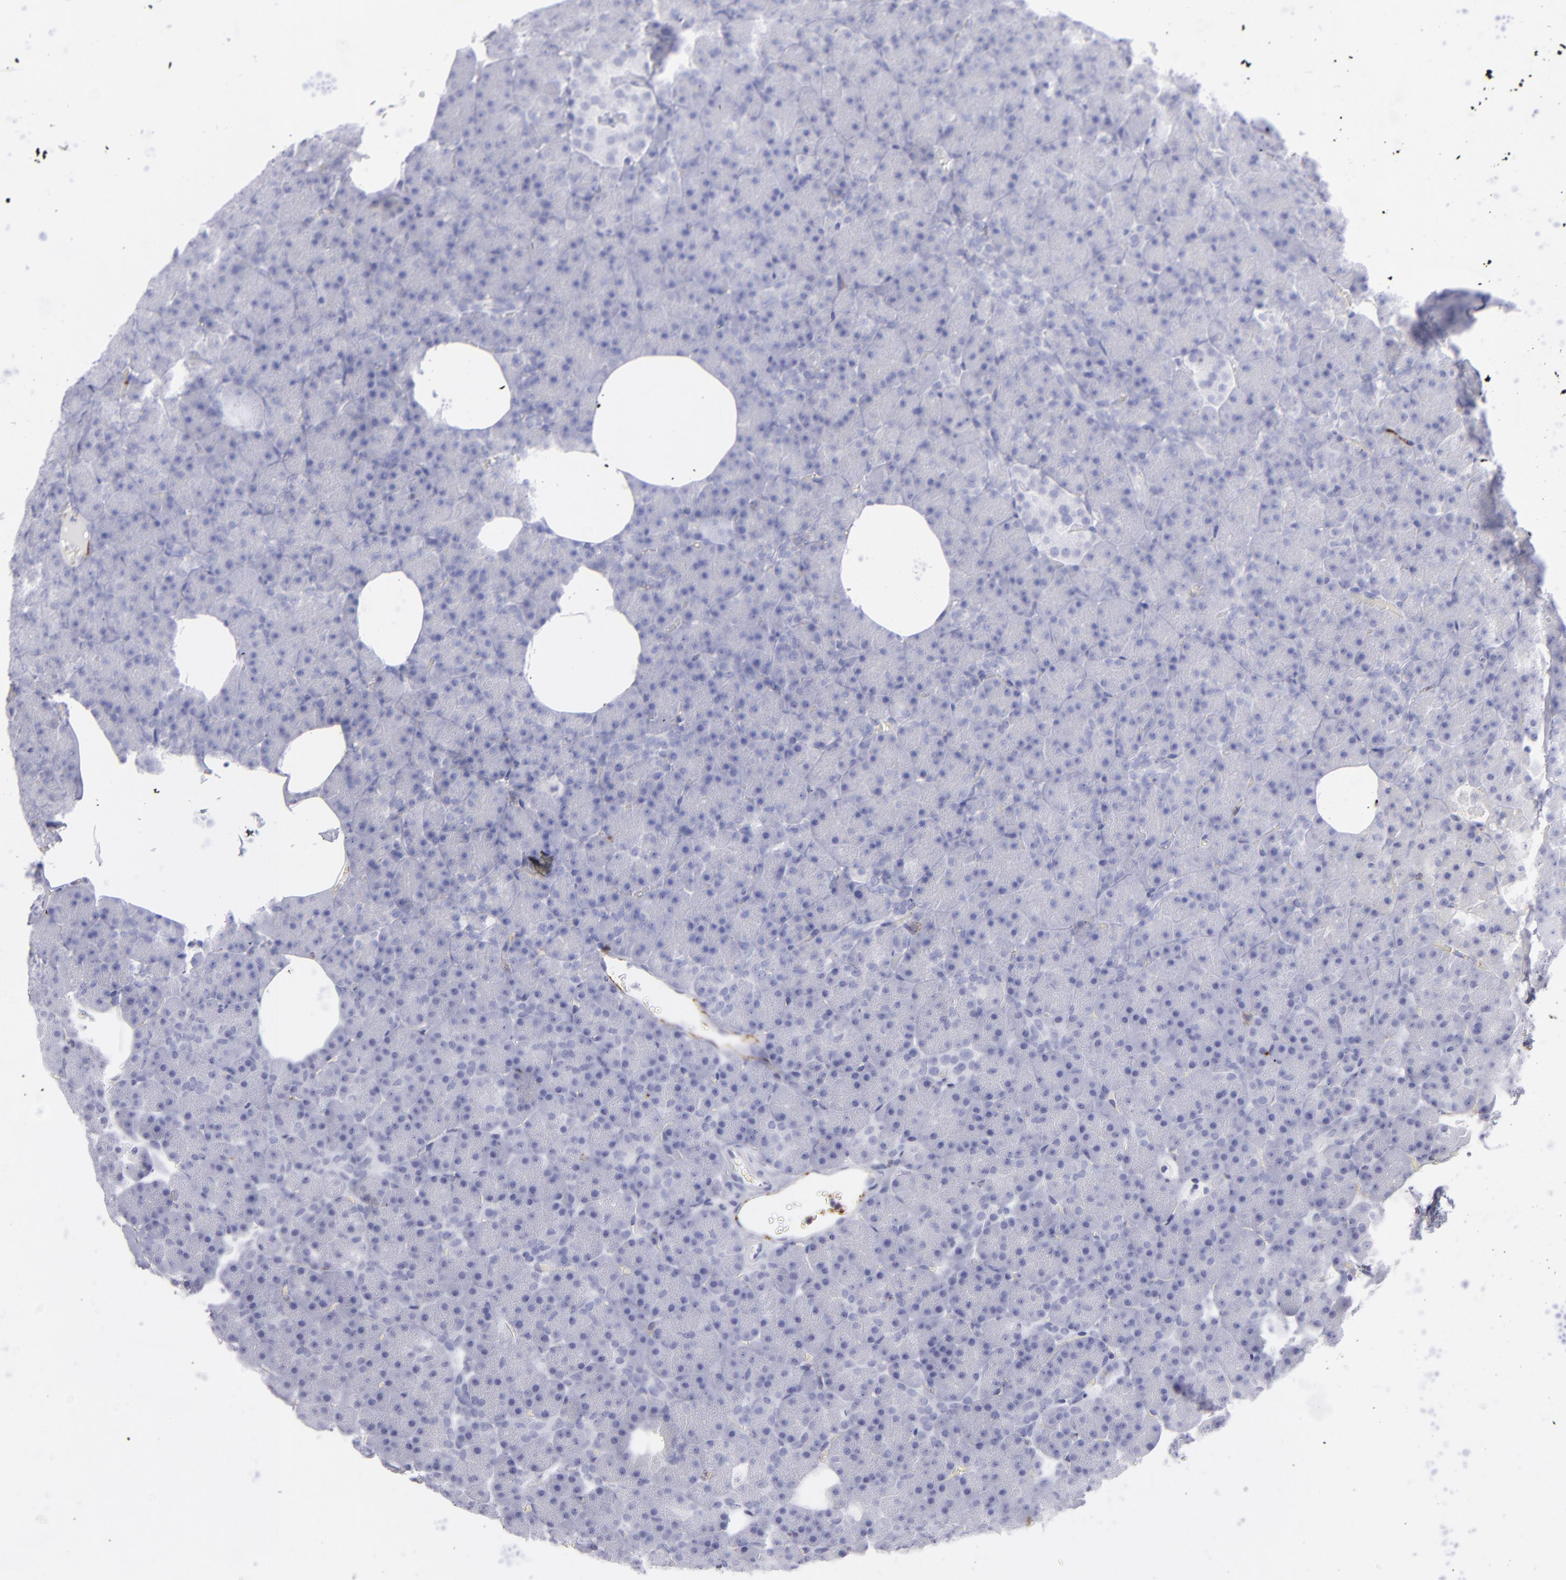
{"staining": {"intensity": "negative", "quantity": "none", "location": "none"}, "tissue": "pancreas", "cell_type": "Exocrine glandular cells", "image_type": "normal", "snomed": [{"axis": "morphology", "description": "Normal tissue, NOS"}, {"axis": "topography", "description": "Pancreas"}], "caption": "IHC of benign human pancreas exhibits no expression in exocrine glandular cells. (Brightfield microscopy of DAB IHC at high magnification).", "gene": "SELPLG", "patient": {"sex": "female", "age": 35}}